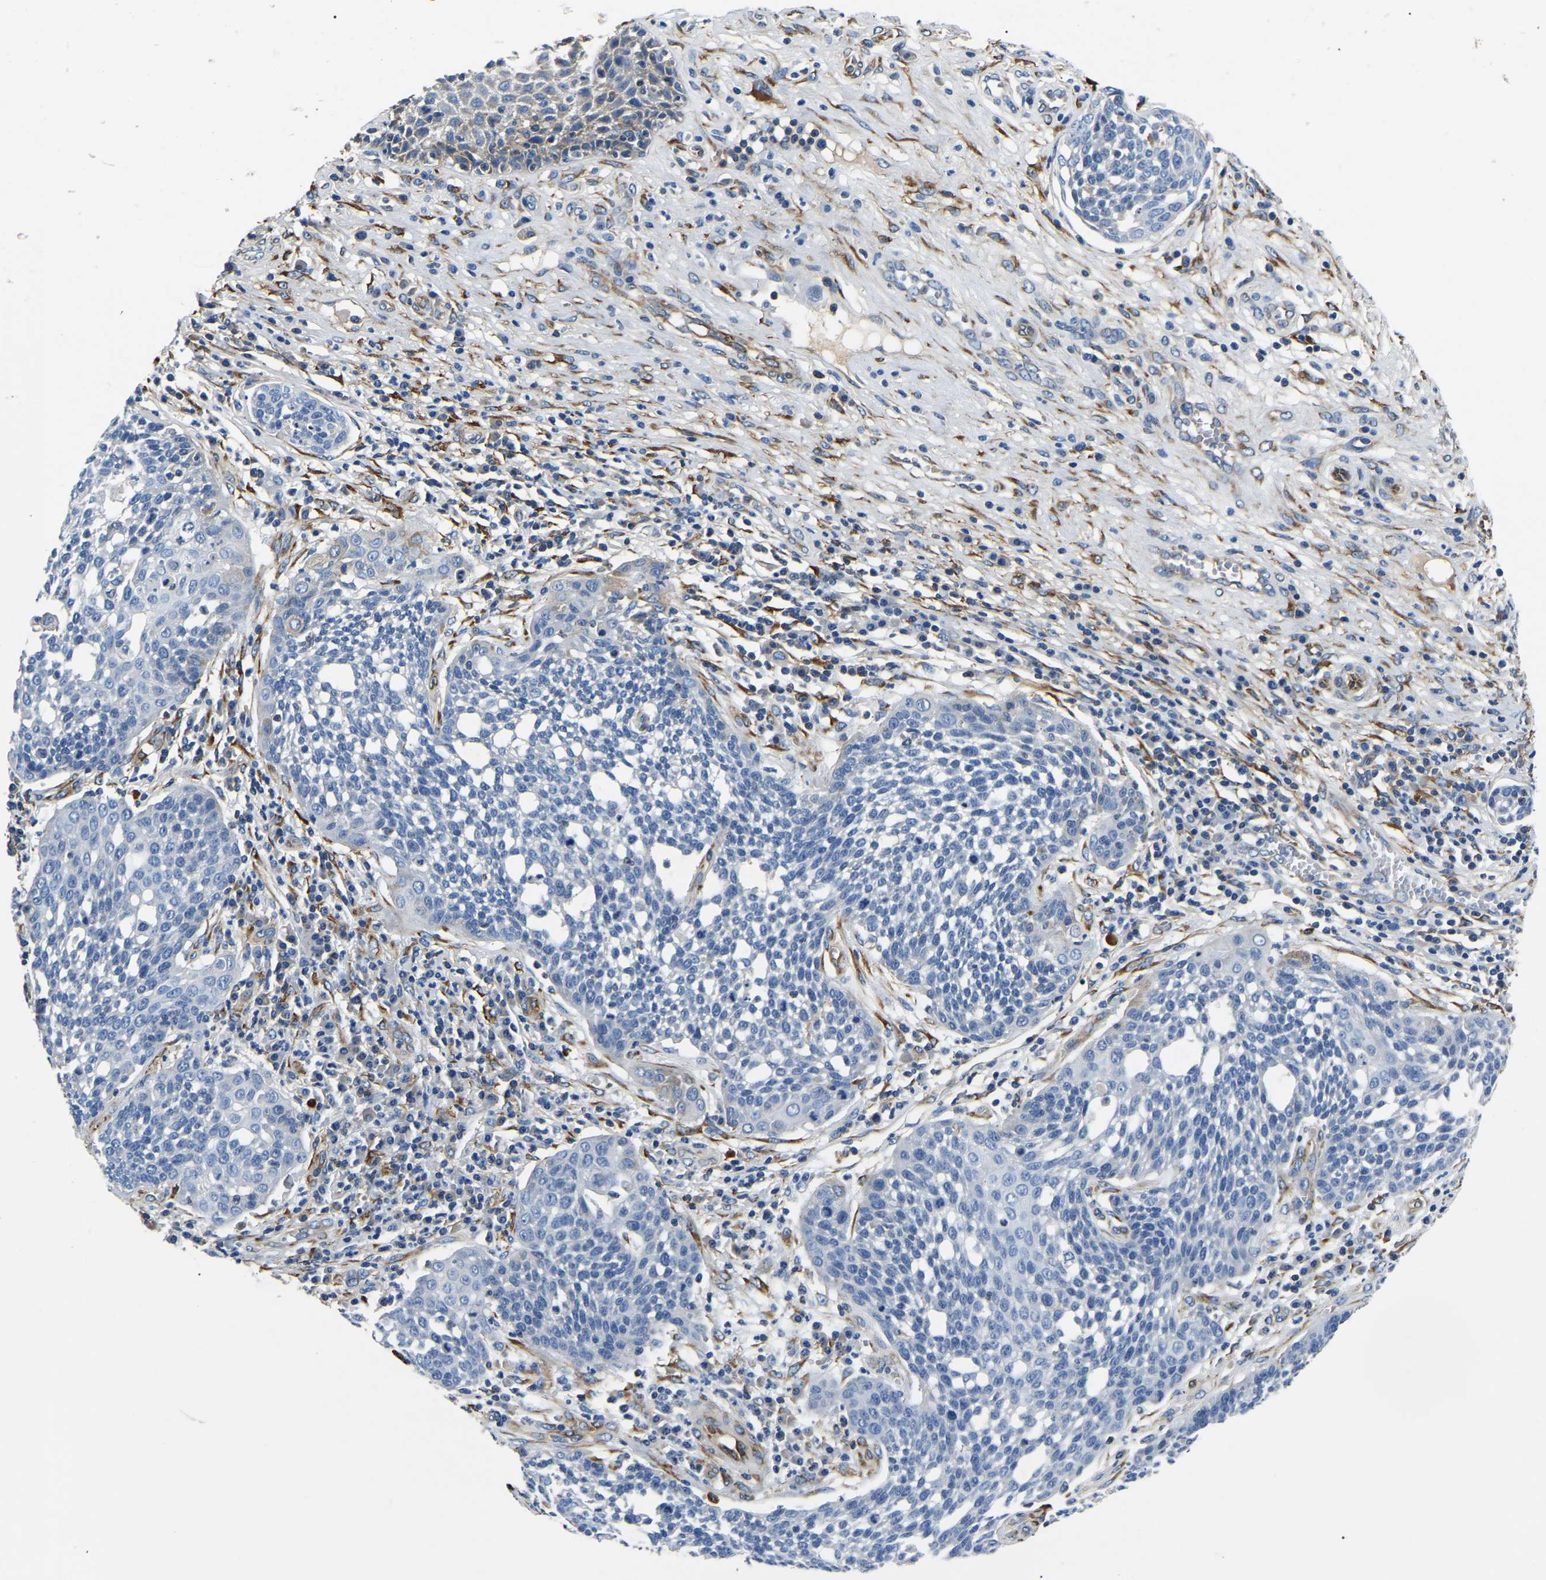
{"staining": {"intensity": "negative", "quantity": "none", "location": "none"}, "tissue": "cervical cancer", "cell_type": "Tumor cells", "image_type": "cancer", "snomed": [{"axis": "morphology", "description": "Squamous cell carcinoma, NOS"}, {"axis": "topography", "description": "Cervix"}], "caption": "An immunohistochemistry (IHC) histopathology image of squamous cell carcinoma (cervical) is shown. There is no staining in tumor cells of squamous cell carcinoma (cervical).", "gene": "DUSP8", "patient": {"sex": "female", "age": 34}}